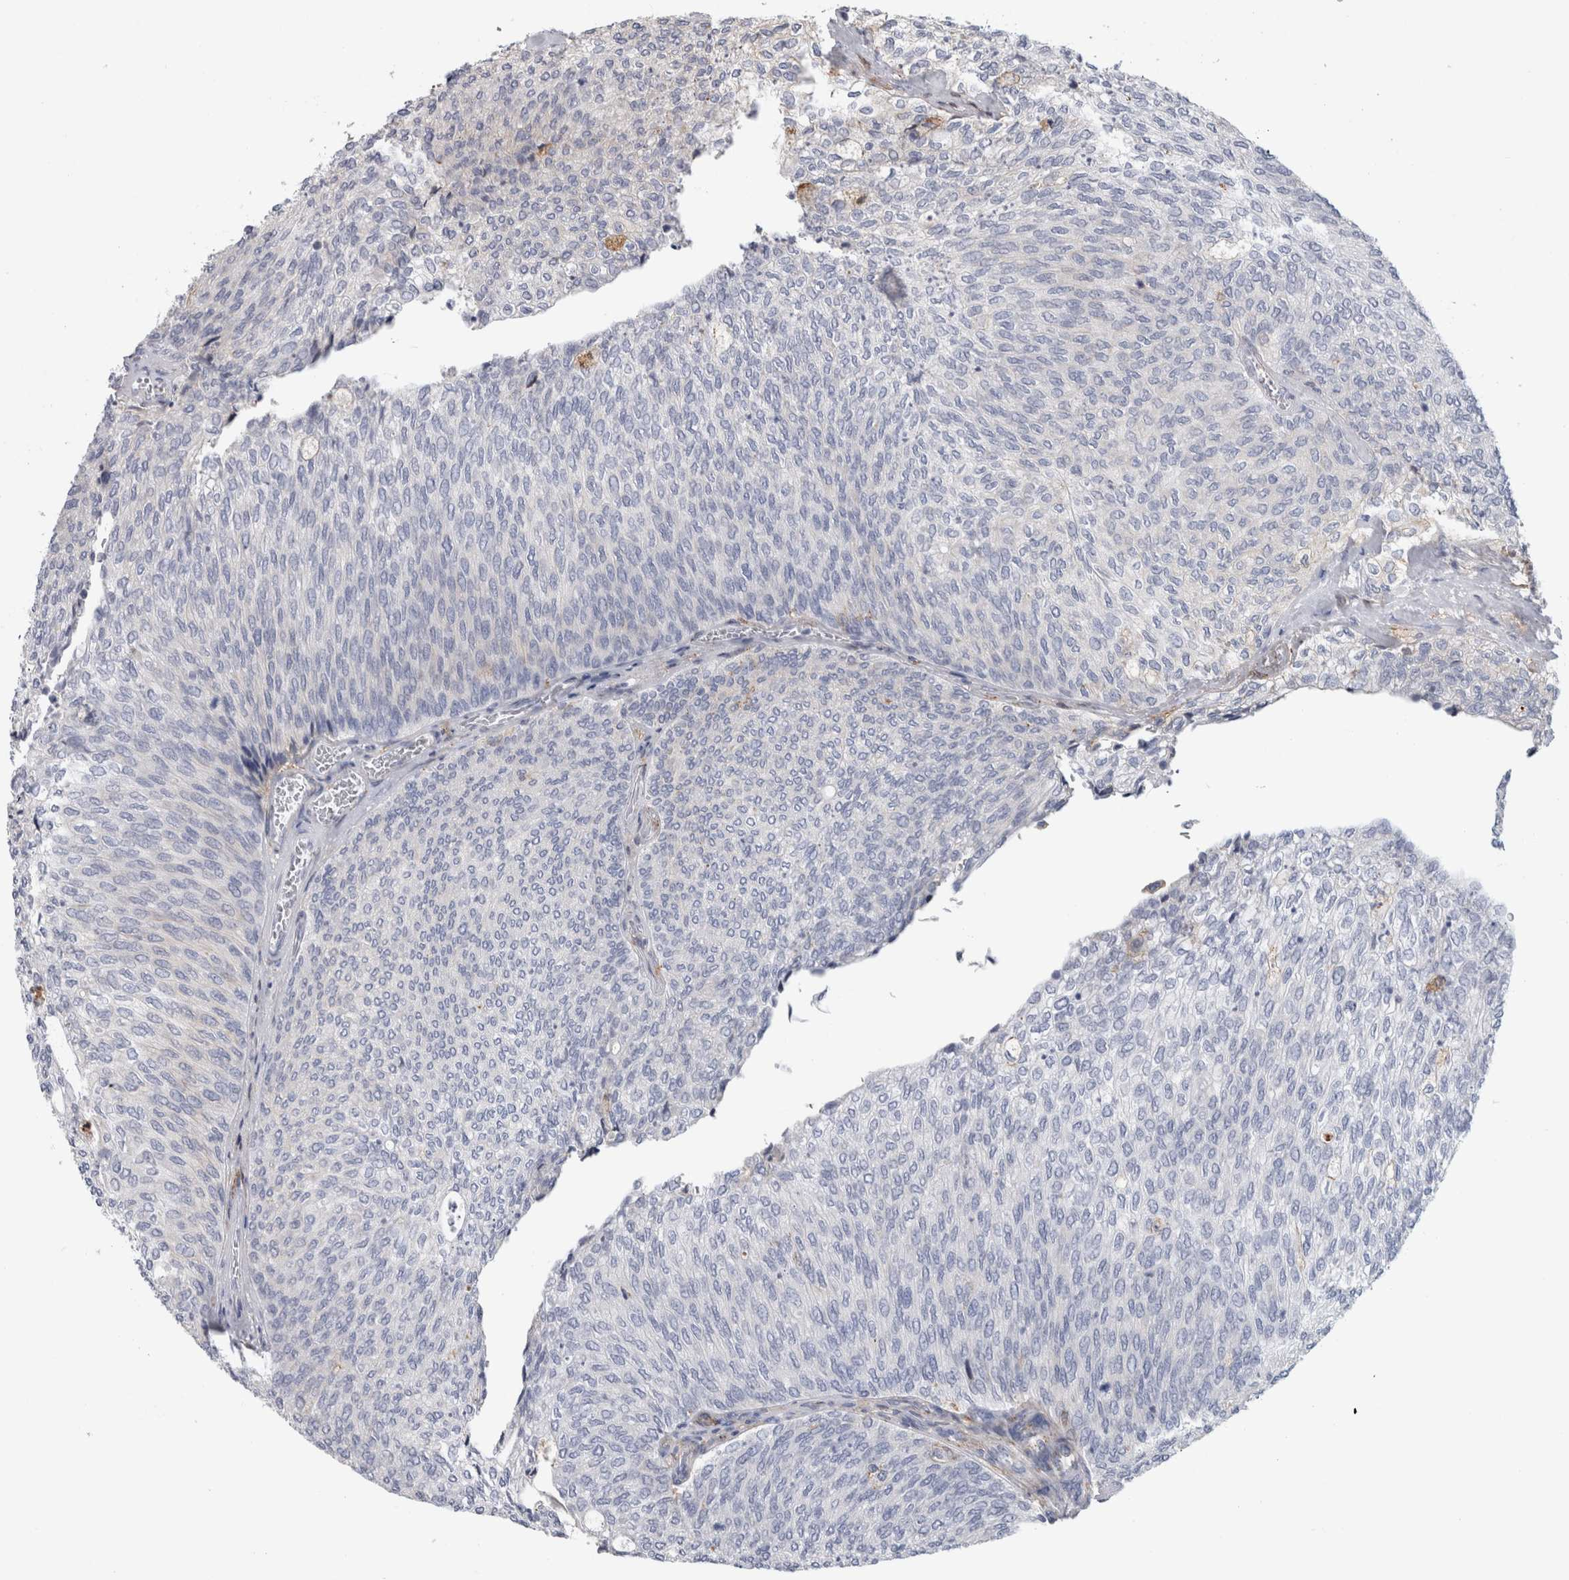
{"staining": {"intensity": "negative", "quantity": "none", "location": "none"}, "tissue": "urothelial cancer", "cell_type": "Tumor cells", "image_type": "cancer", "snomed": [{"axis": "morphology", "description": "Urothelial carcinoma, Low grade"}, {"axis": "topography", "description": "Urinary bladder"}], "caption": "The immunohistochemistry (IHC) histopathology image has no significant positivity in tumor cells of low-grade urothelial carcinoma tissue.", "gene": "DNAJC24", "patient": {"sex": "female", "age": 79}}